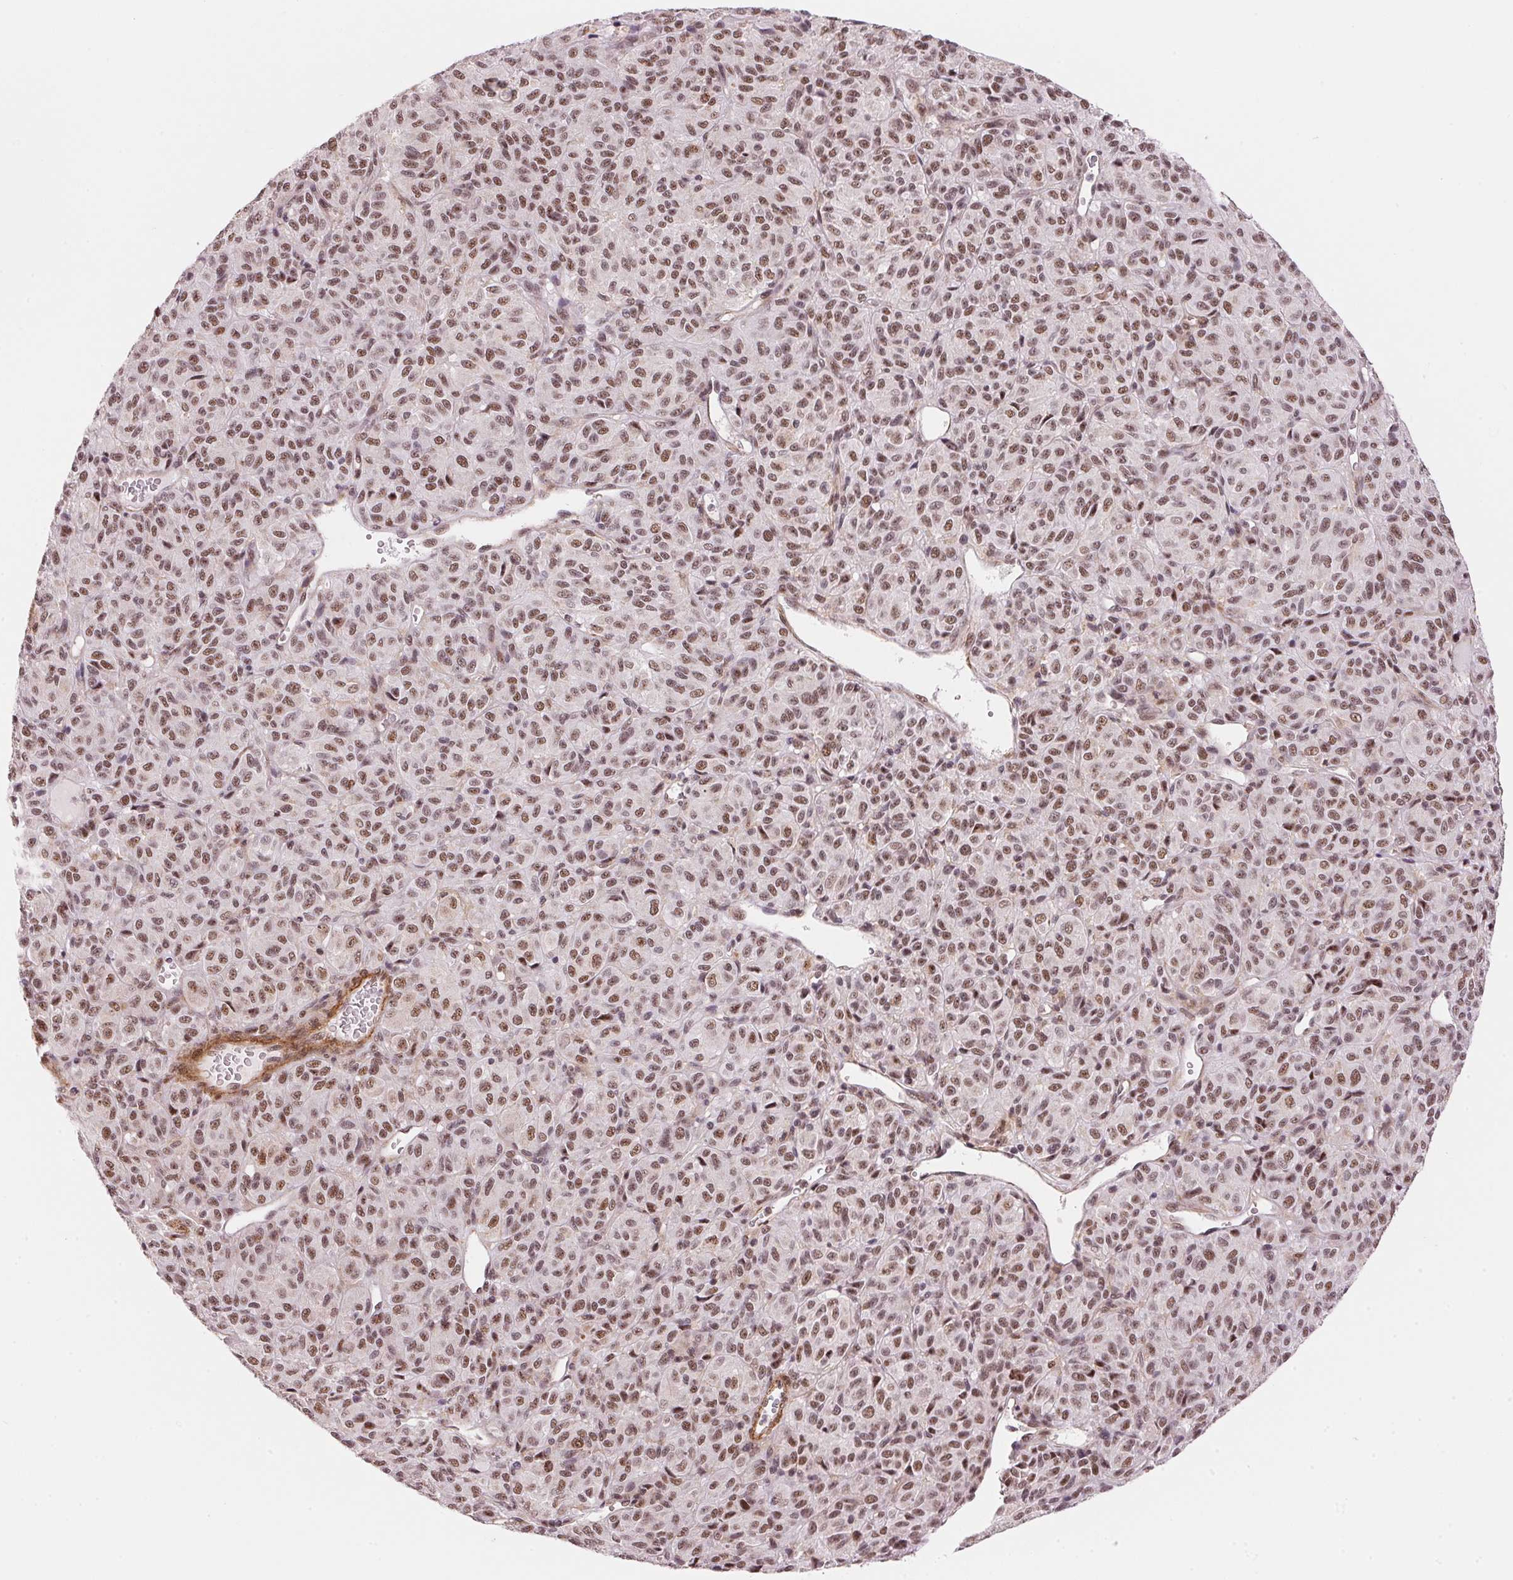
{"staining": {"intensity": "moderate", "quantity": ">75%", "location": "nuclear"}, "tissue": "melanoma", "cell_type": "Tumor cells", "image_type": "cancer", "snomed": [{"axis": "morphology", "description": "Malignant melanoma, Metastatic site"}, {"axis": "topography", "description": "Brain"}], "caption": "Tumor cells show medium levels of moderate nuclear positivity in about >75% of cells in human melanoma. Immunohistochemistry stains the protein of interest in brown and the nuclei are stained blue.", "gene": "HNRNPDL", "patient": {"sex": "female", "age": 56}}